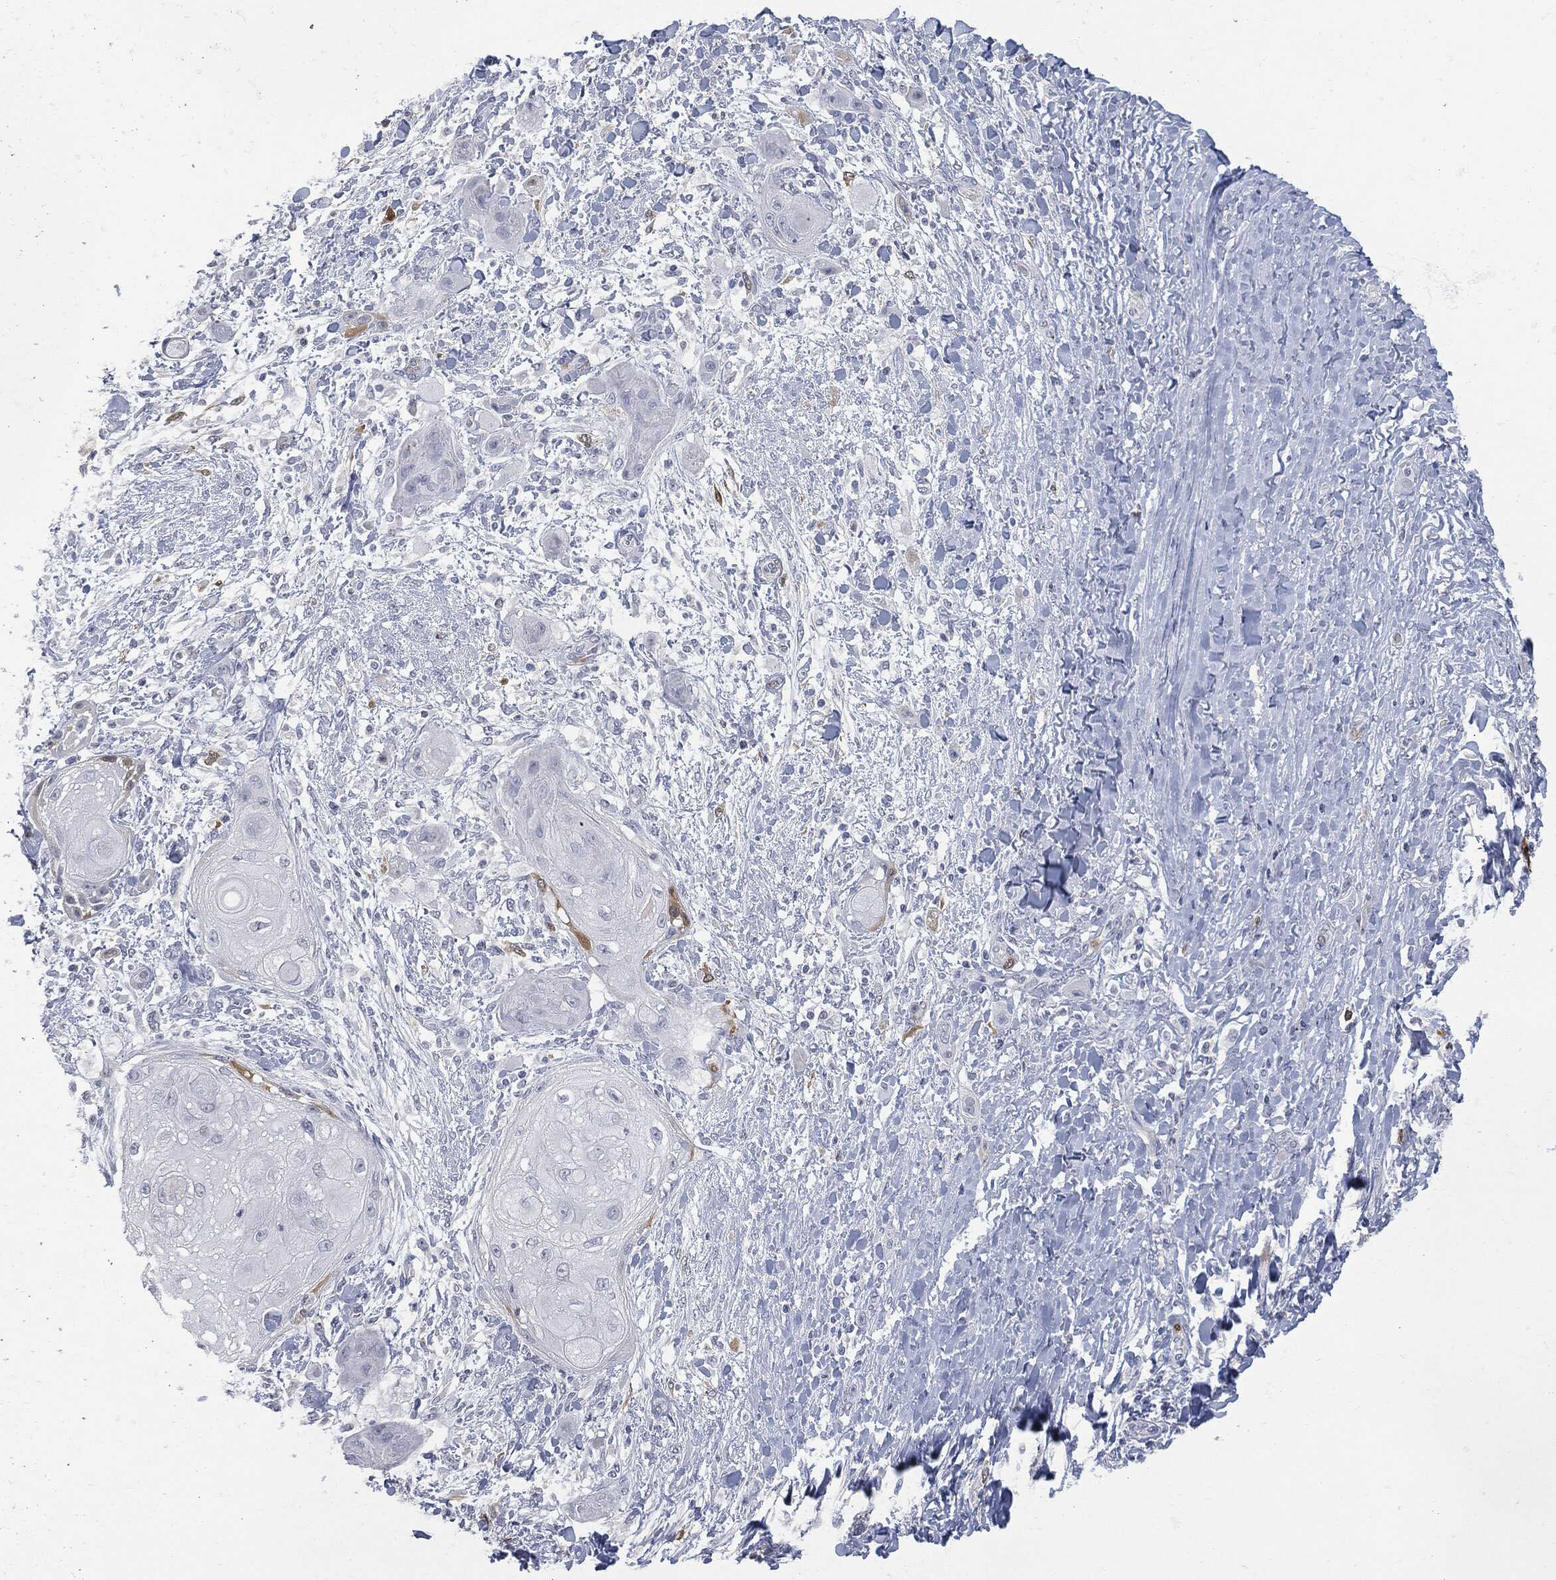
{"staining": {"intensity": "moderate", "quantity": "<25%", "location": "cytoplasmic/membranous"}, "tissue": "skin cancer", "cell_type": "Tumor cells", "image_type": "cancer", "snomed": [{"axis": "morphology", "description": "Squamous cell carcinoma, NOS"}, {"axis": "topography", "description": "Skin"}], "caption": "Moderate cytoplasmic/membranous expression is present in approximately <25% of tumor cells in skin squamous cell carcinoma.", "gene": "UBE2C", "patient": {"sex": "male", "age": 62}}